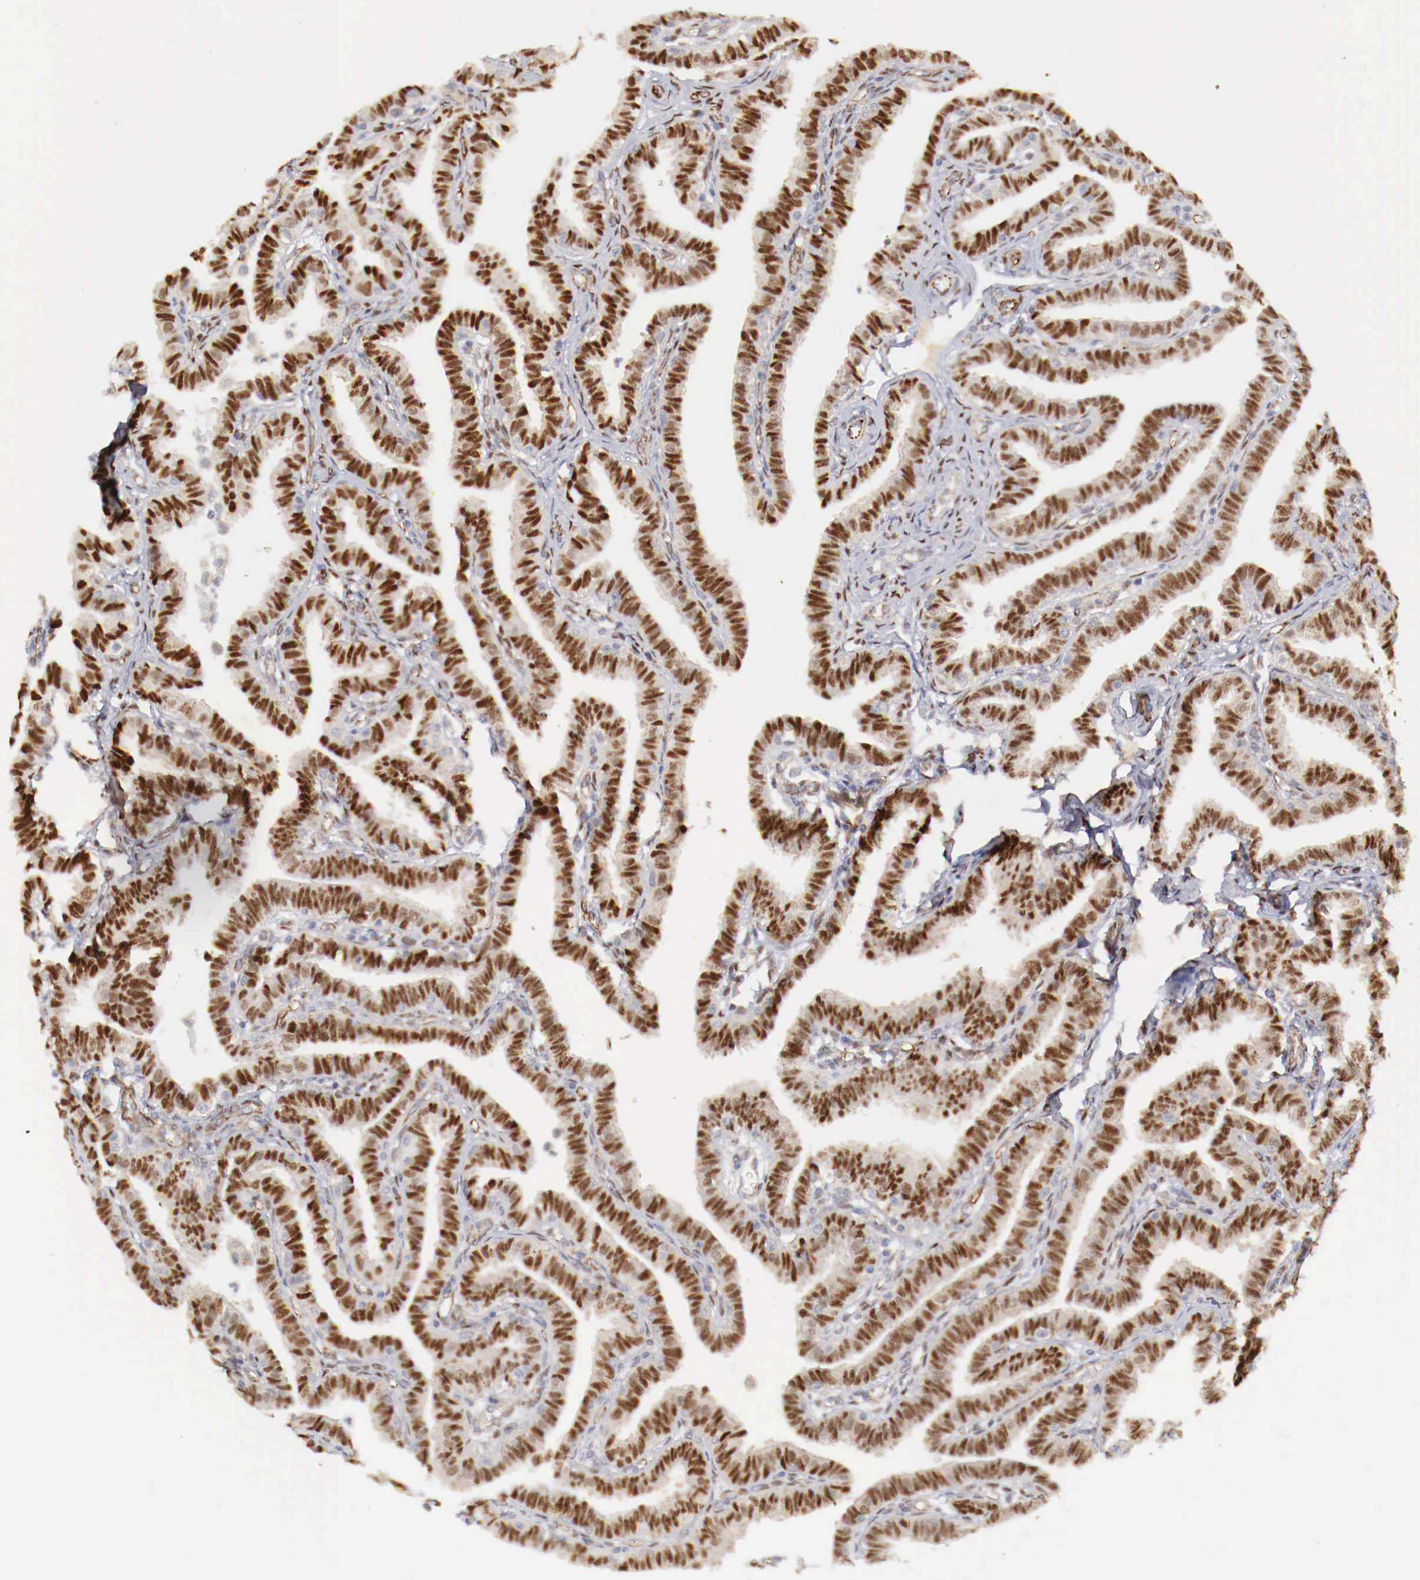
{"staining": {"intensity": "strong", "quantity": ">75%", "location": "cytoplasmic/membranous,nuclear"}, "tissue": "fallopian tube", "cell_type": "Glandular cells", "image_type": "normal", "snomed": [{"axis": "morphology", "description": "Normal tissue, NOS"}, {"axis": "topography", "description": "Fallopian tube"}], "caption": "Protein expression analysis of benign fallopian tube reveals strong cytoplasmic/membranous,nuclear expression in approximately >75% of glandular cells.", "gene": "WT1", "patient": {"sex": "female", "age": 41}}